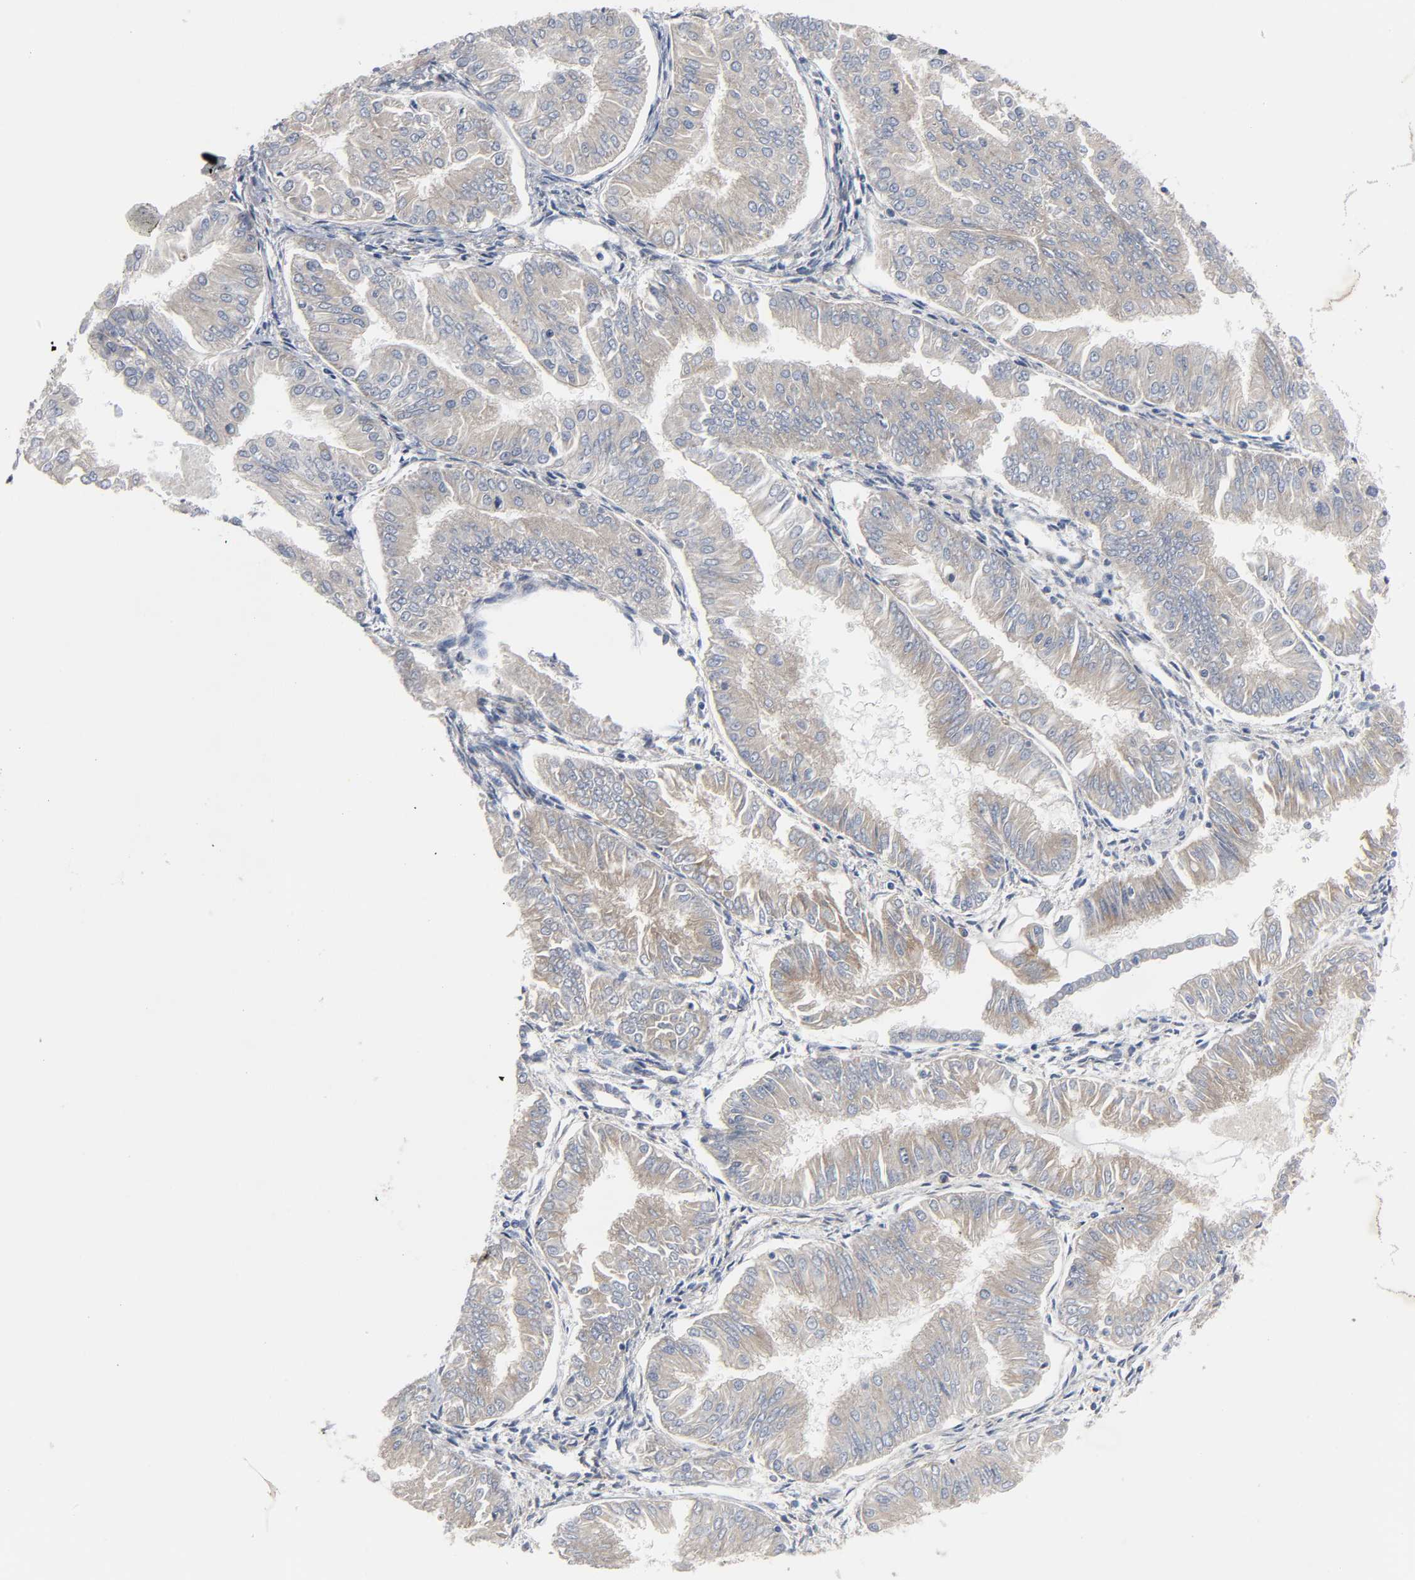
{"staining": {"intensity": "weak", "quantity": "25%-75%", "location": "cytoplasmic/membranous"}, "tissue": "endometrial cancer", "cell_type": "Tumor cells", "image_type": "cancer", "snomed": [{"axis": "morphology", "description": "Adenocarcinoma, NOS"}, {"axis": "topography", "description": "Endometrium"}], "caption": "IHC photomicrograph of human endometrial cancer (adenocarcinoma) stained for a protein (brown), which displays low levels of weak cytoplasmic/membranous positivity in approximately 25%-75% of tumor cells.", "gene": "ARHGAP1", "patient": {"sex": "female", "age": 53}}